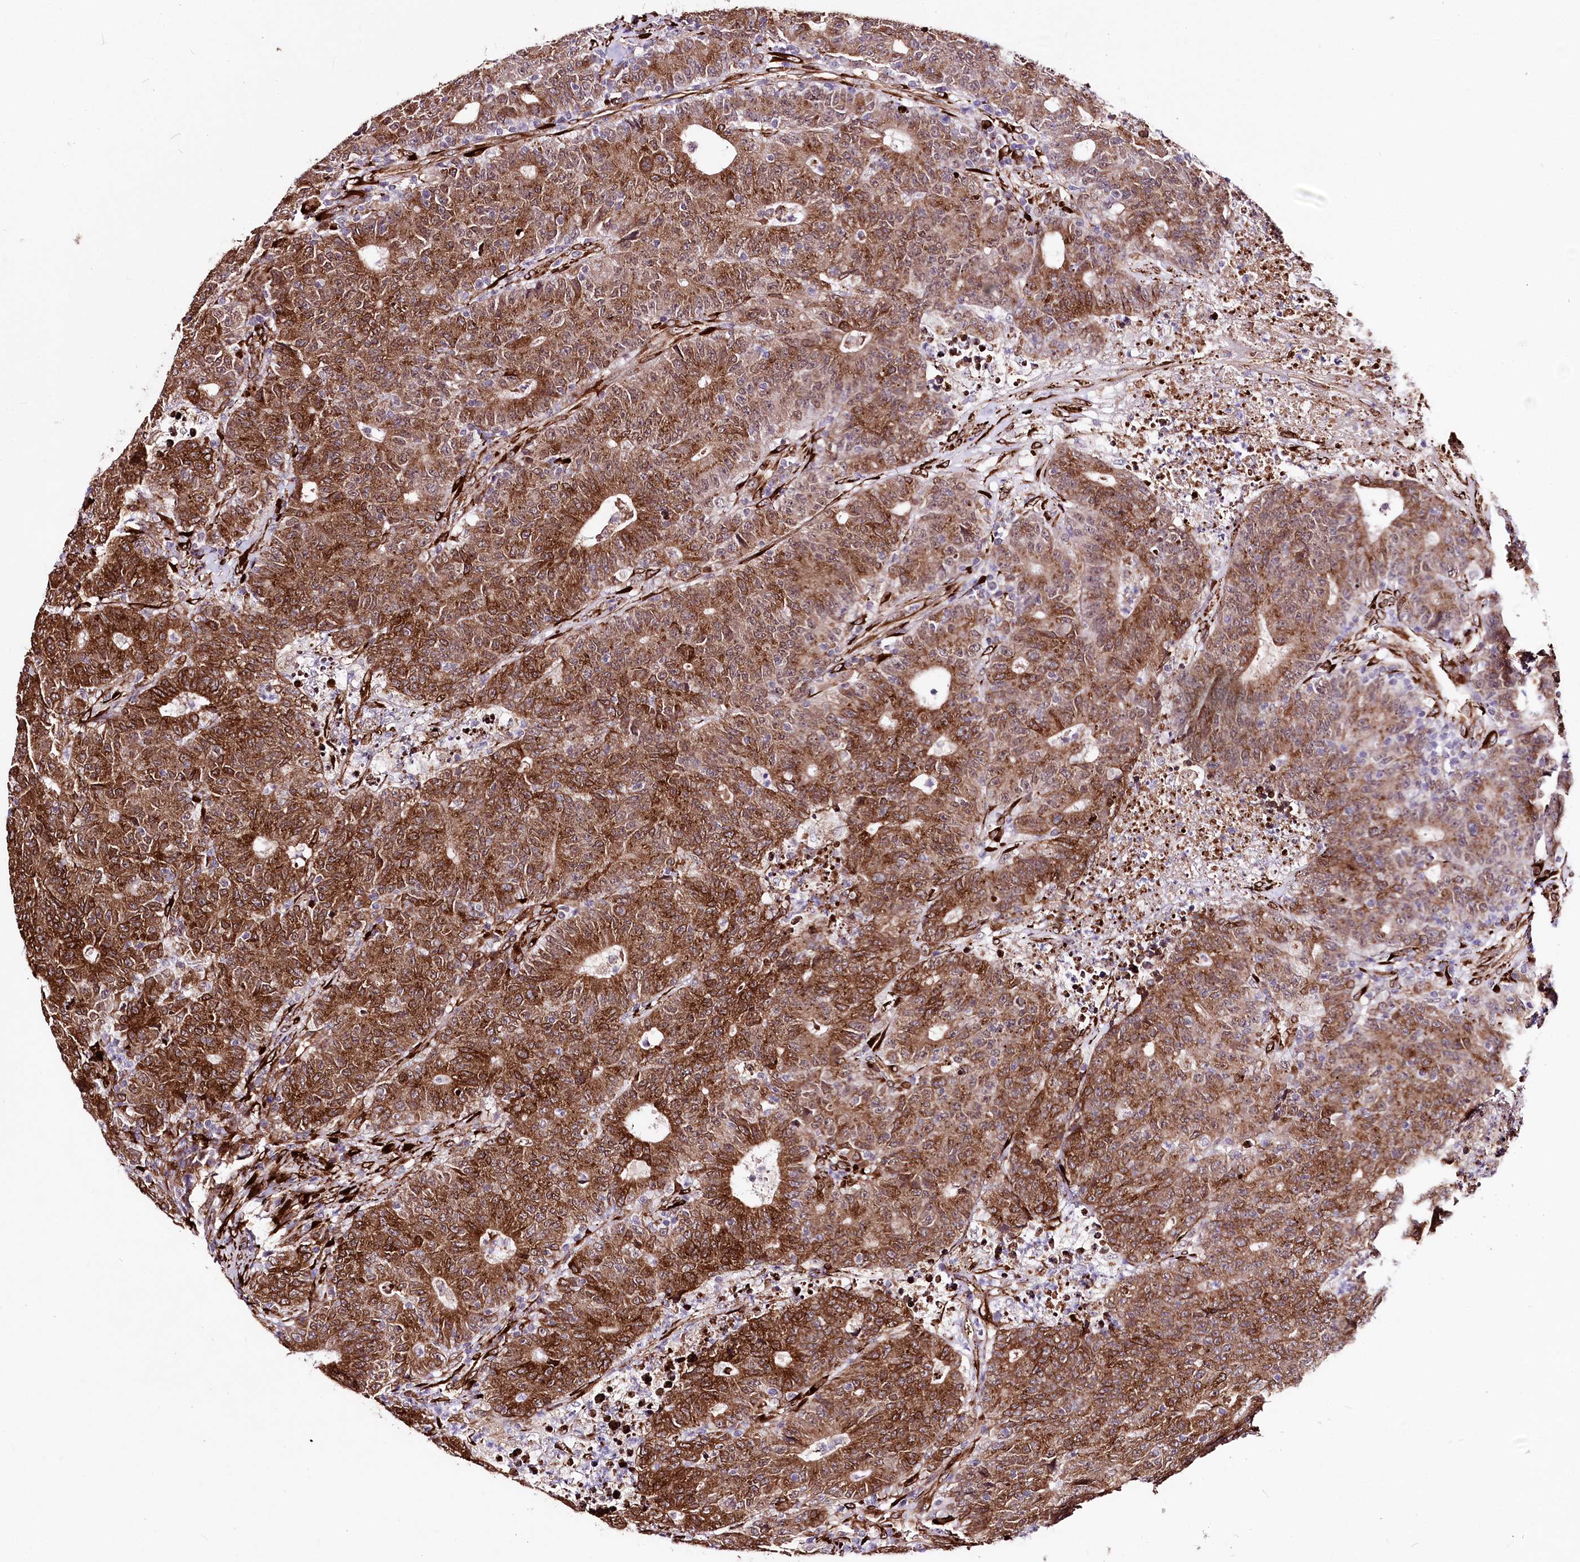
{"staining": {"intensity": "strong", "quantity": ">75%", "location": "cytoplasmic/membranous"}, "tissue": "colorectal cancer", "cell_type": "Tumor cells", "image_type": "cancer", "snomed": [{"axis": "morphology", "description": "Adenocarcinoma, NOS"}, {"axis": "topography", "description": "Colon"}], "caption": "Immunohistochemistry (IHC) (DAB (3,3'-diaminobenzidine)) staining of human colorectal cancer (adenocarcinoma) shows strong cytoplasmic/membranous protein positivity in about >75% of tumor cells.", "gene": "WWC1", "patient": {"sex": "female", "age": 75}}